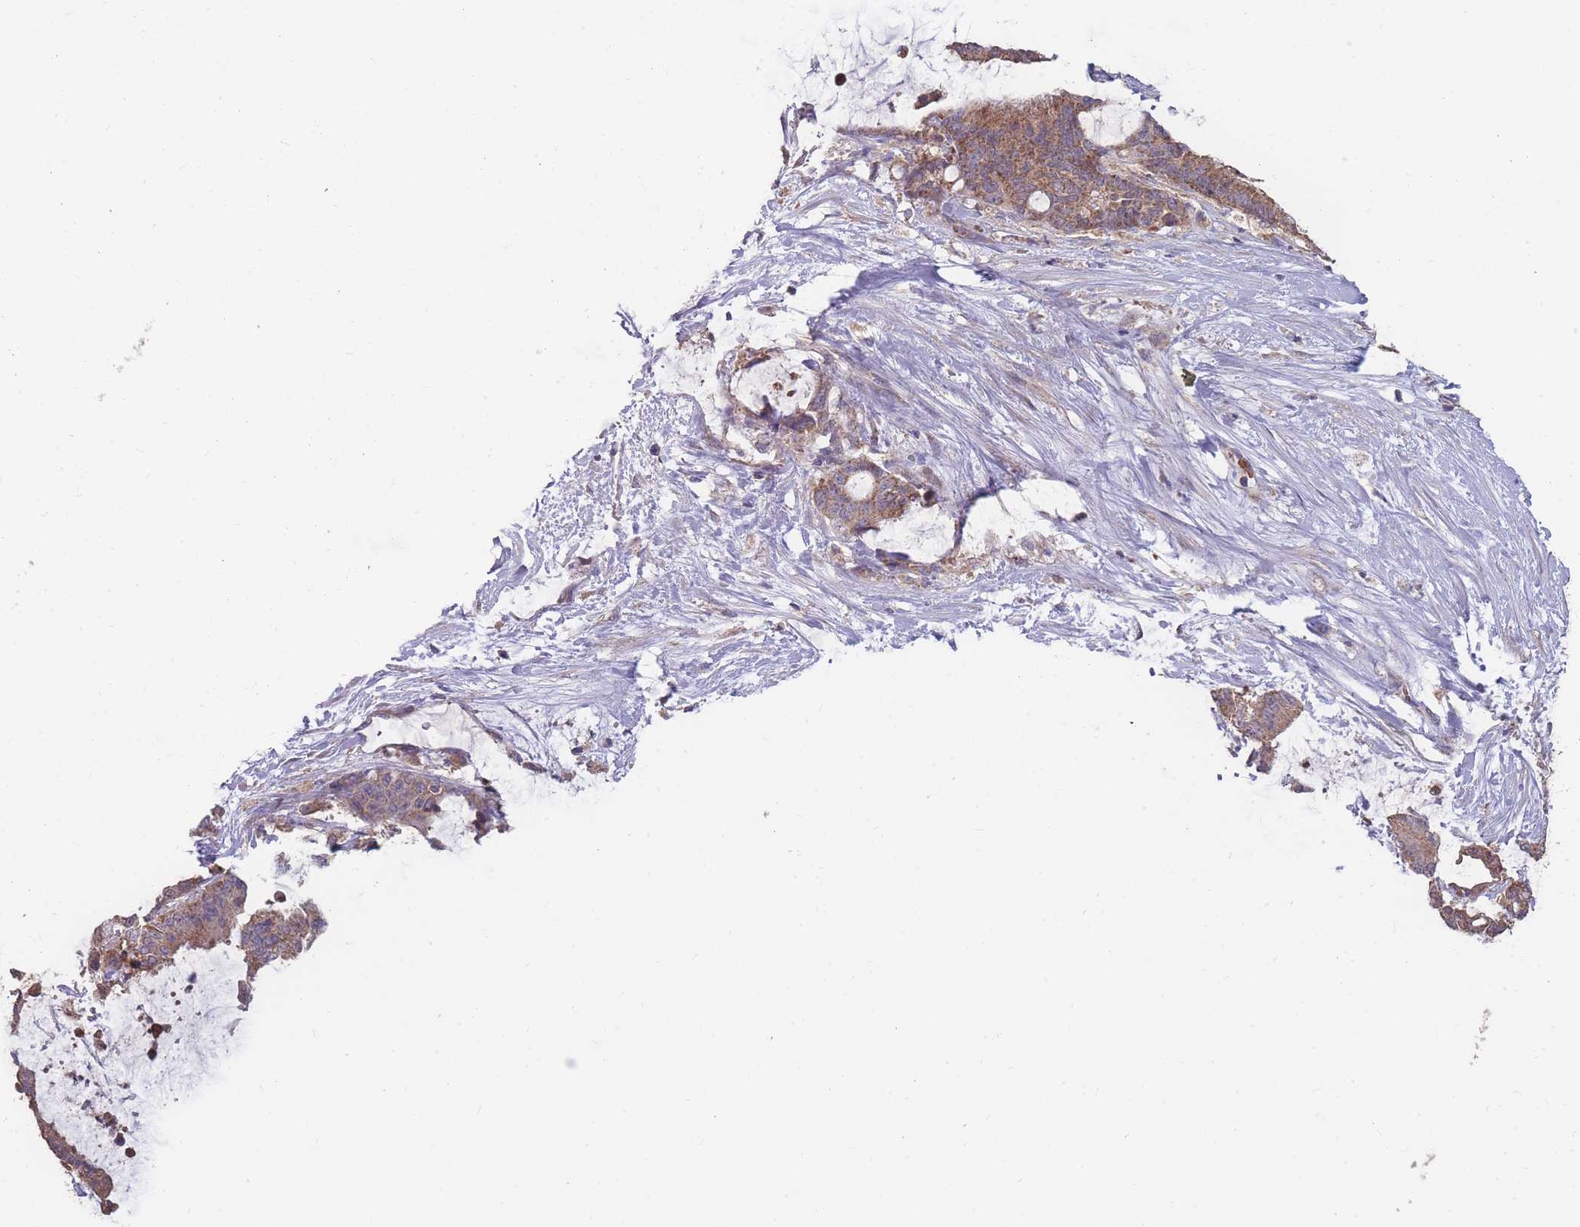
{"staining": {"intensity": "moderate", "quantity": ">75%", "location": "cytoplasmic/membranous"}, "tissue": "liver cancer", "cell_type": "Tumor cells", "image_type": "cancer", "snomed": [{"axis": "morphology", "description": "Normal tissue, NOS"}, {"axis": "morphology", "description": "Cholangiocarcinoma"}, {"axis": "topography", "description": "Liver"}, {"axis": "topography", "description": "Peripheral nerve tissue"}], "caption": "A micrograph of liver cholangiocarcinoma stained for a protein displays moderate cytoplasmic/membranous brown staining in tumor cells.", "gene": "SLC35B4", "patient": {"sex": "female", "age": 73}}